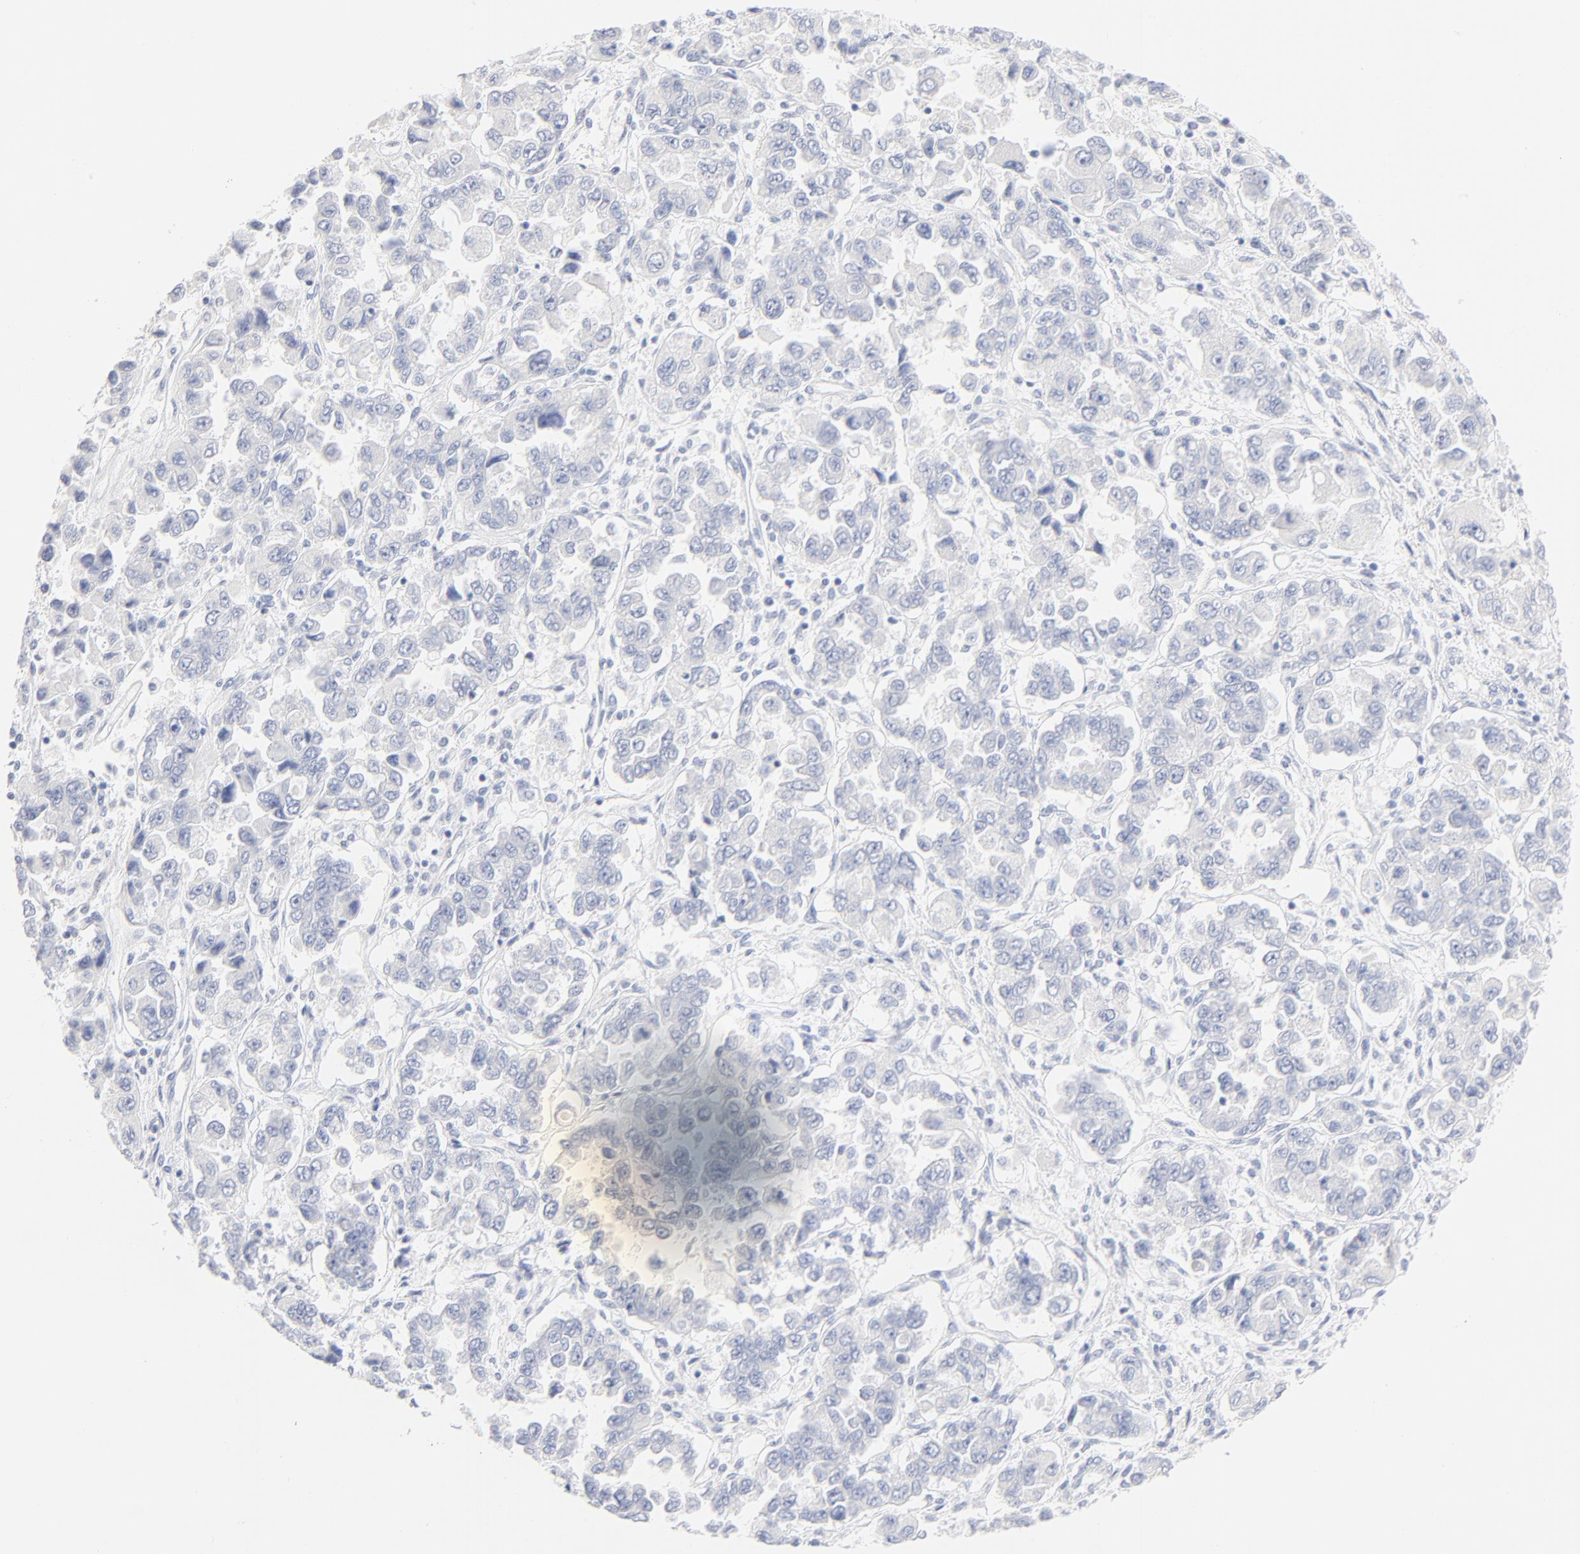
{"staining": {"intensity": "negative", "quantity": "none", "location": "none"}, "tissue": "ovarian cancer", "cell_type": "Tumor cells", "image_type": "cancer", "snomed": [{"axis": "morphology", "description": "Cystadenocarcinoma, serous, NOS"}, {"axis": "topography", "description": "Ovary"}], "caption": "Ovarian serous cystadenocarcinoma was stained to show a protein in brown. There is no significant expression in tumor cells.", "gene": "ONECUT1", "patient": {"sex": "female", "age": 84}}